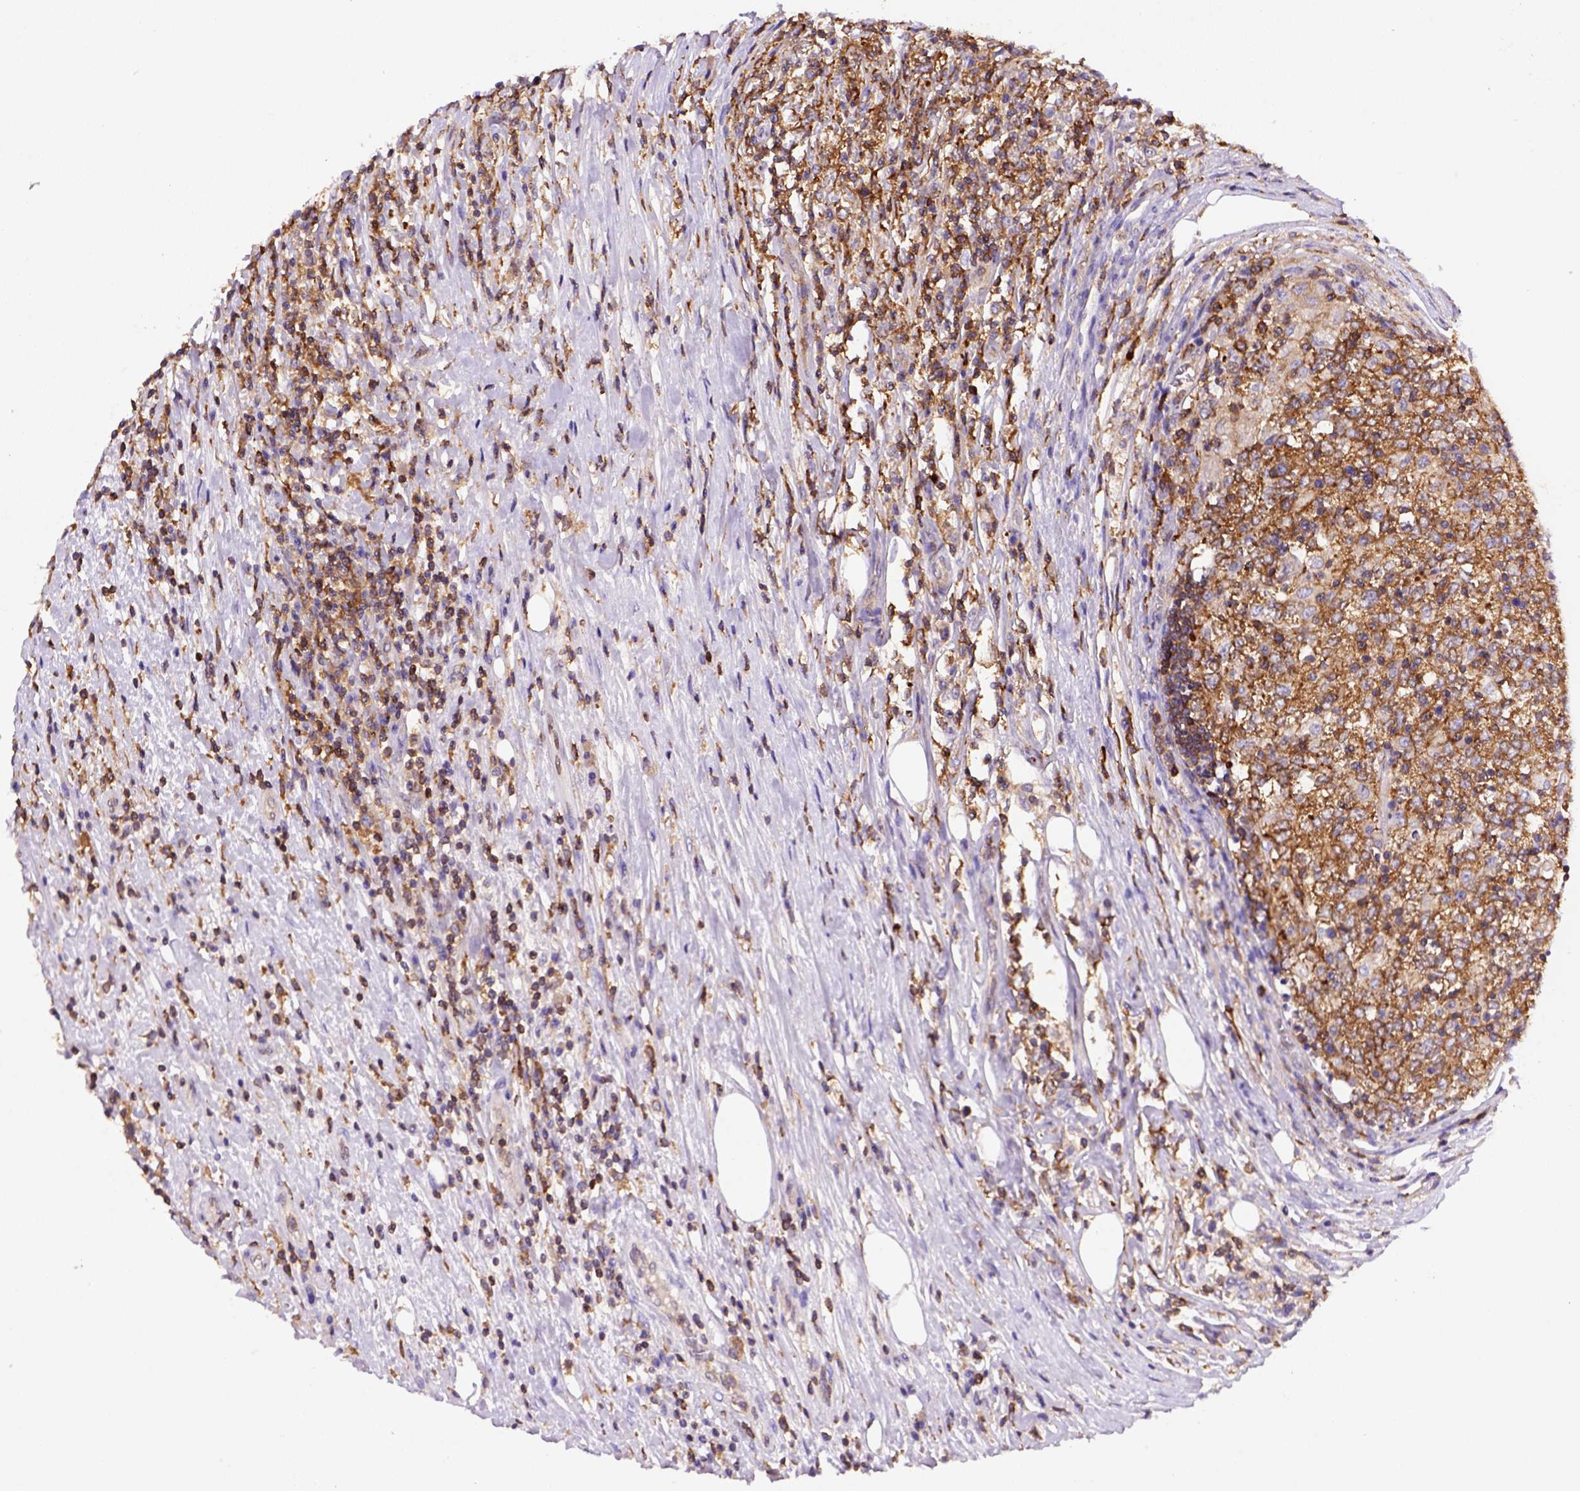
{"staining": {"intensity": "strong", "quantity": ">75%", "location": "cytoplasmic/membranous"}, "tissue": "lymphoma", "cell_type": "Tumor cells", "image_type": "cancer", "snomed": [{"axis": "morphology", "description": "Malignant lymphoma, non-Hodgkin's type, High grade"}, {"axis": "topography", "description": "Lymph node"}], "caption": "Immunohistochemical staining of human lymphoma demonstrates strong cytoplasmic/membranous protein positivity in about >75% of tumor cells.", "gene": "INPP5D", "patient": {"sex": "female", "age": 84}}